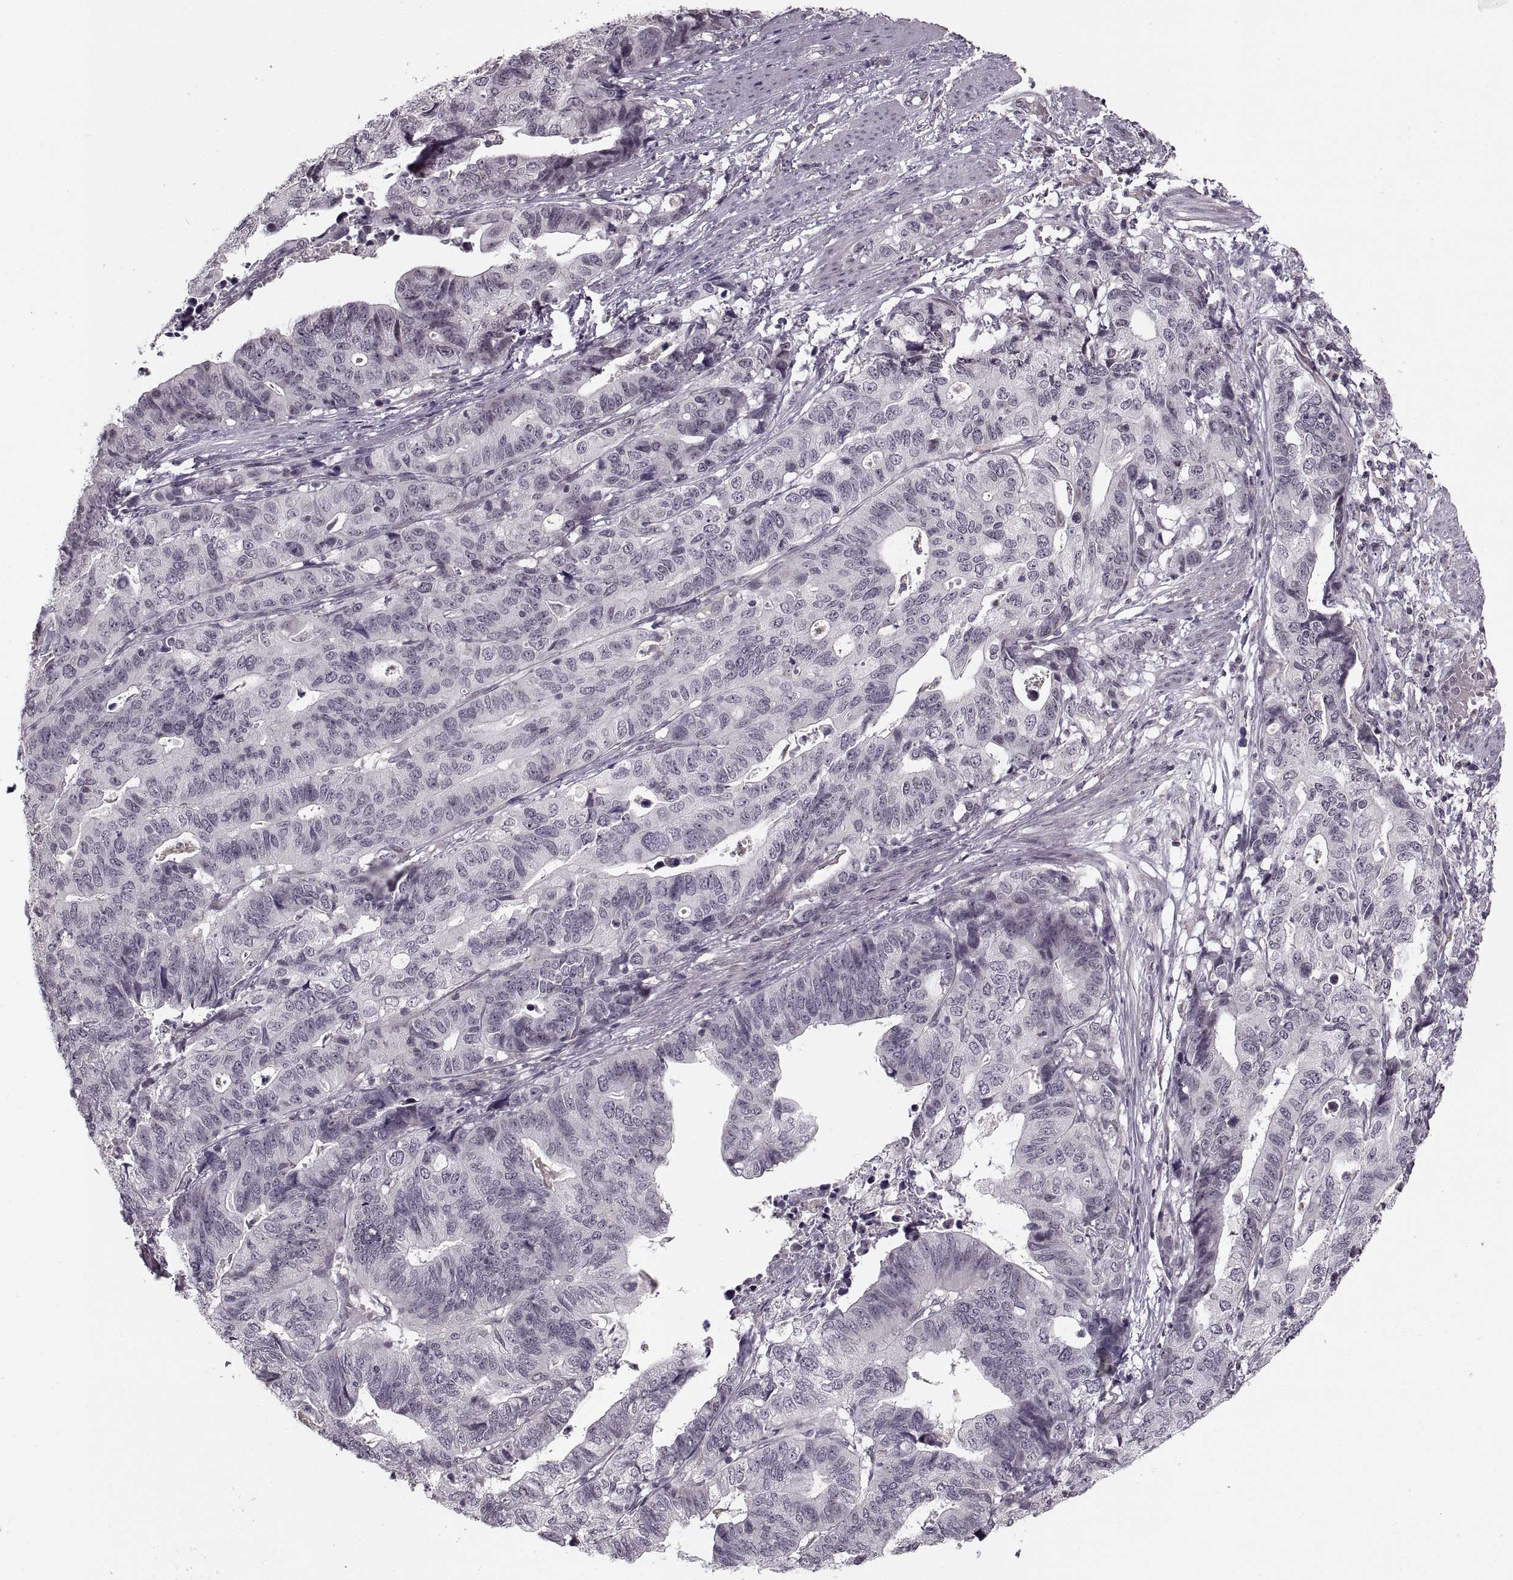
{"staining": {"intensity": "negative", "quantity": "none", "location": "none"}, "tissue": "stomach cancer", "cell_type": "Tumor cells", "image_type": "cancer", "snomed": [{"axis": "morphology", "description": "Adenocarcinoma, NOS"}, {"axis": "topography", "description": "Stomach, upper"}], "caption": "Protein analysis of stomach adenocarcinoma displays no significant positivity in tumor cells.", "gene": "ASIC3", "patient": {"sex": "female", "age": 67}}